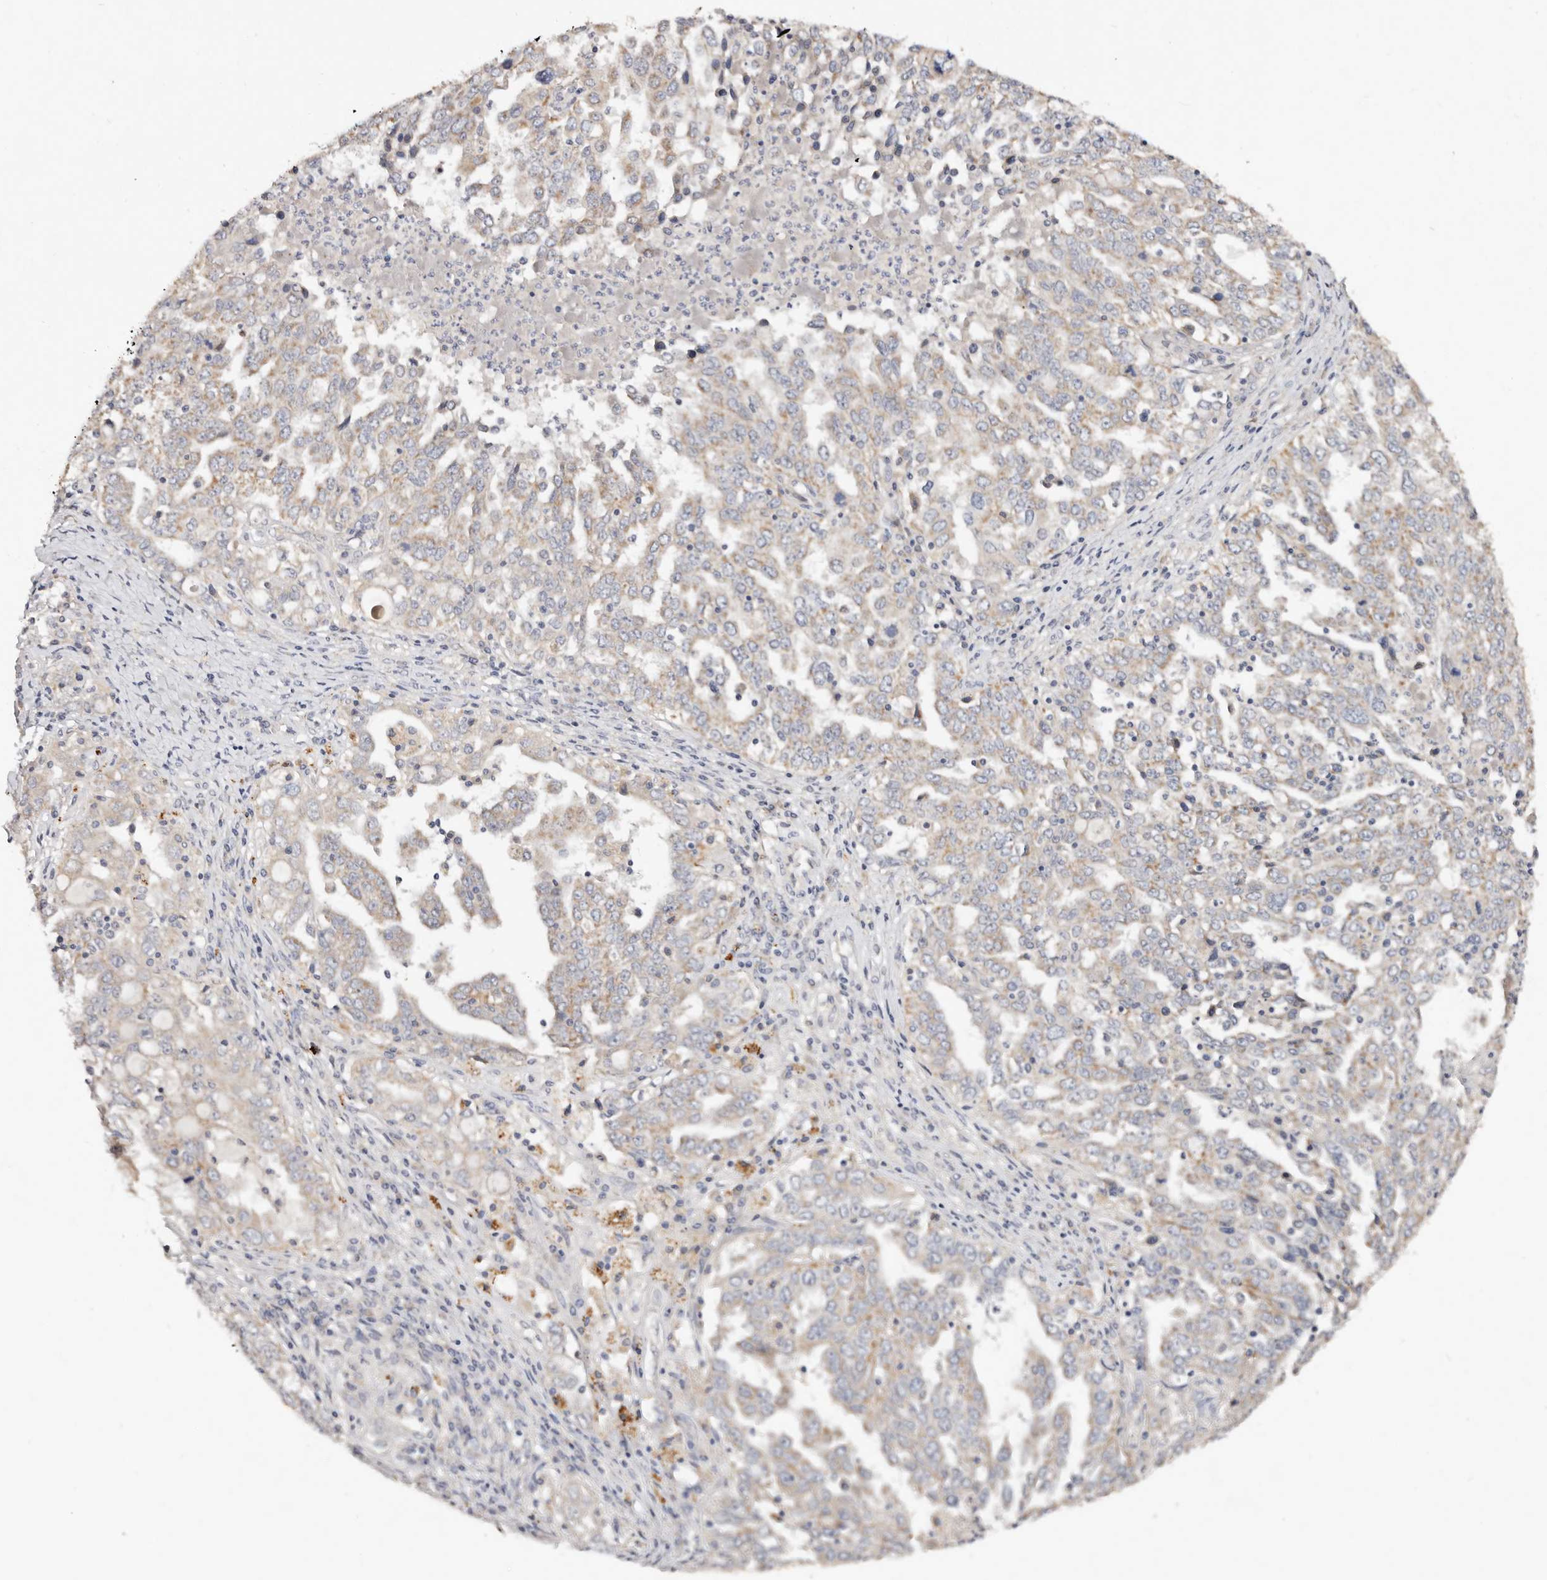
{"staining": {"intensity": "moderate", "quantity": "25%-75%", "location": "cytoplasmic/membranous"}, "tissue": "ovarian cancer", "cell_type": "Tumor cells", "image_type": "cancer", "snomed": [{"axis": "morphology", "description": "Carcinoma, endometroid"}, {"axis": "topography", "description": "Ovary"}], "caption": "A brown stain labels moderate cytoplasmic/membranous positivity of a protein in endometroid carcinoma (ovarian) tumor cells.", "gene": "VIPAS39", "patient": {"sex": "female", "age": 62}}